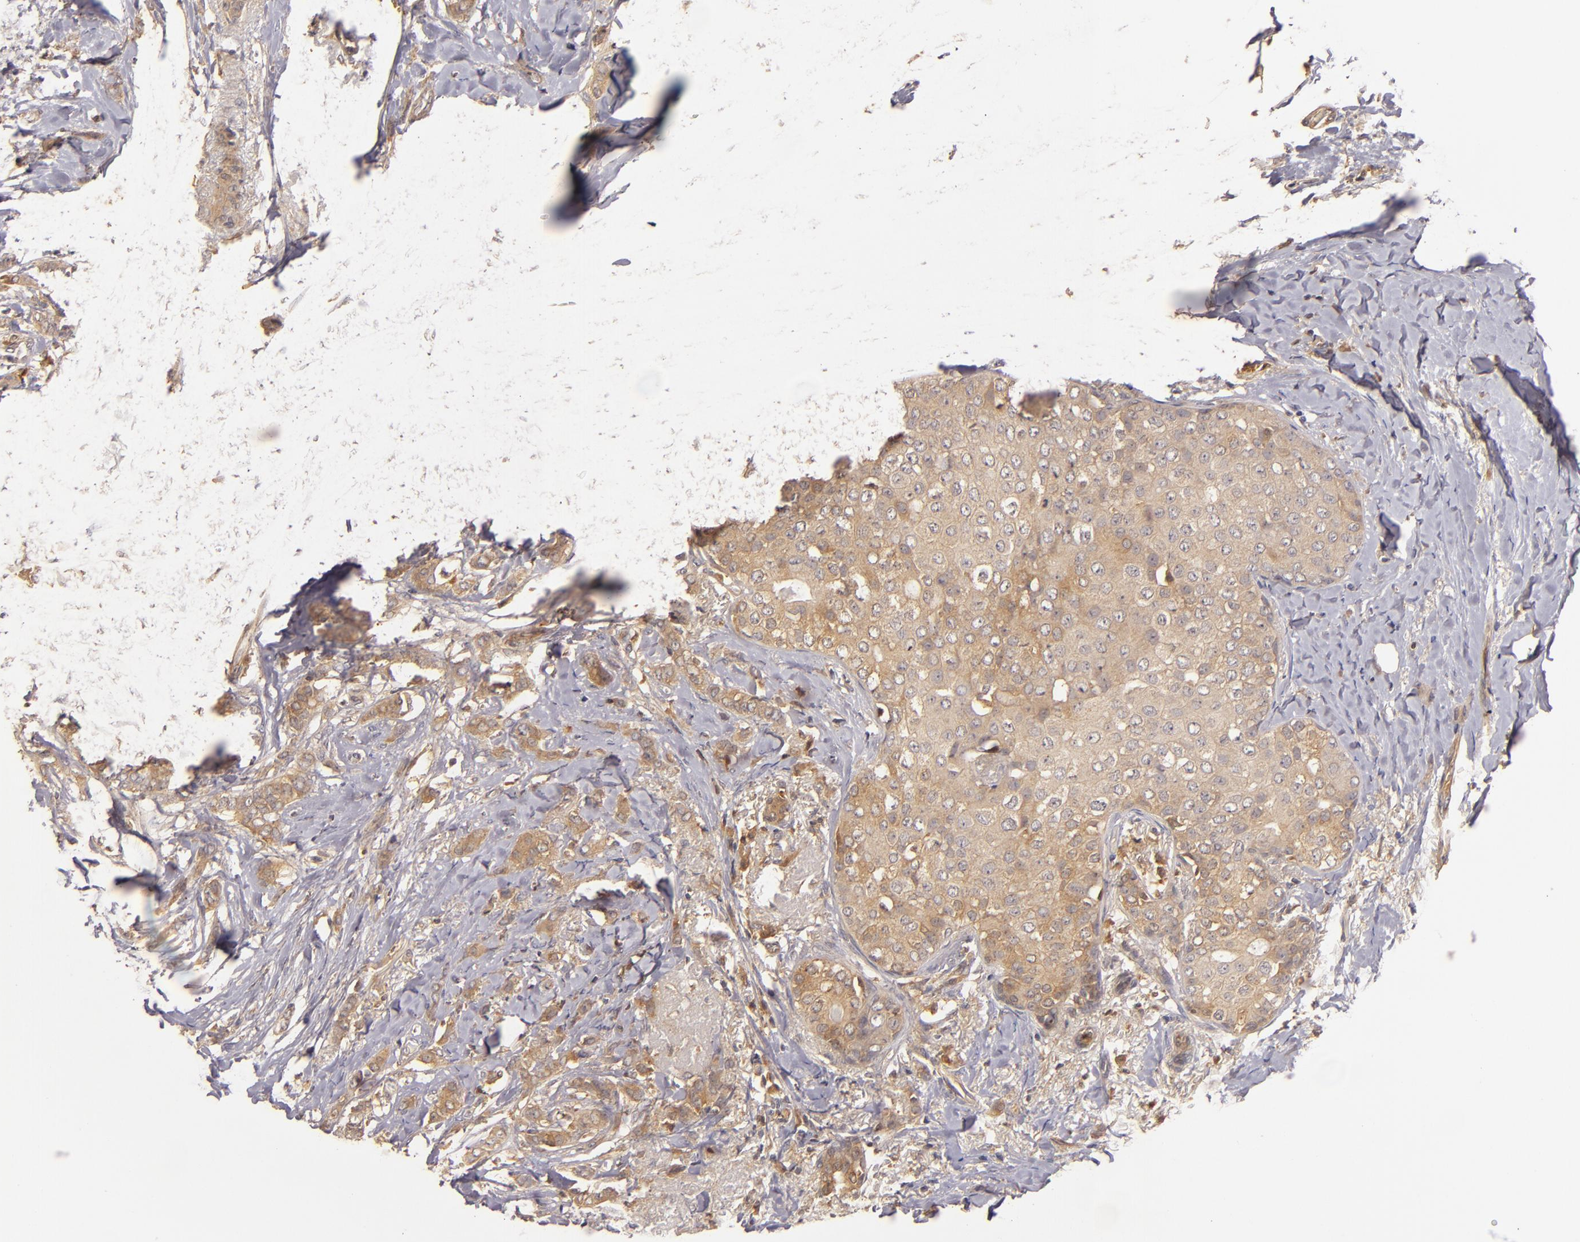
{"staining": {"intensity": "strong", "quantity": ">75%", "location": "cytoplasmic/membranous"}, "tissue": "breast cancer", "cell_type": "Tumor cells", "image_type": "cancer", "snomed": [{"axis": "morphology", "description": "Lobular carcinoma"}, {"axis": "topography", "description": "Breast"}], "caption": "Breast cancer stained for a protein (brown) exhibits strong cytoplasmic/membranous positive positivity in about >75% of tumor cells.", "gene": "PRKCD", "patient": {"sex": "female", "age": 55}}